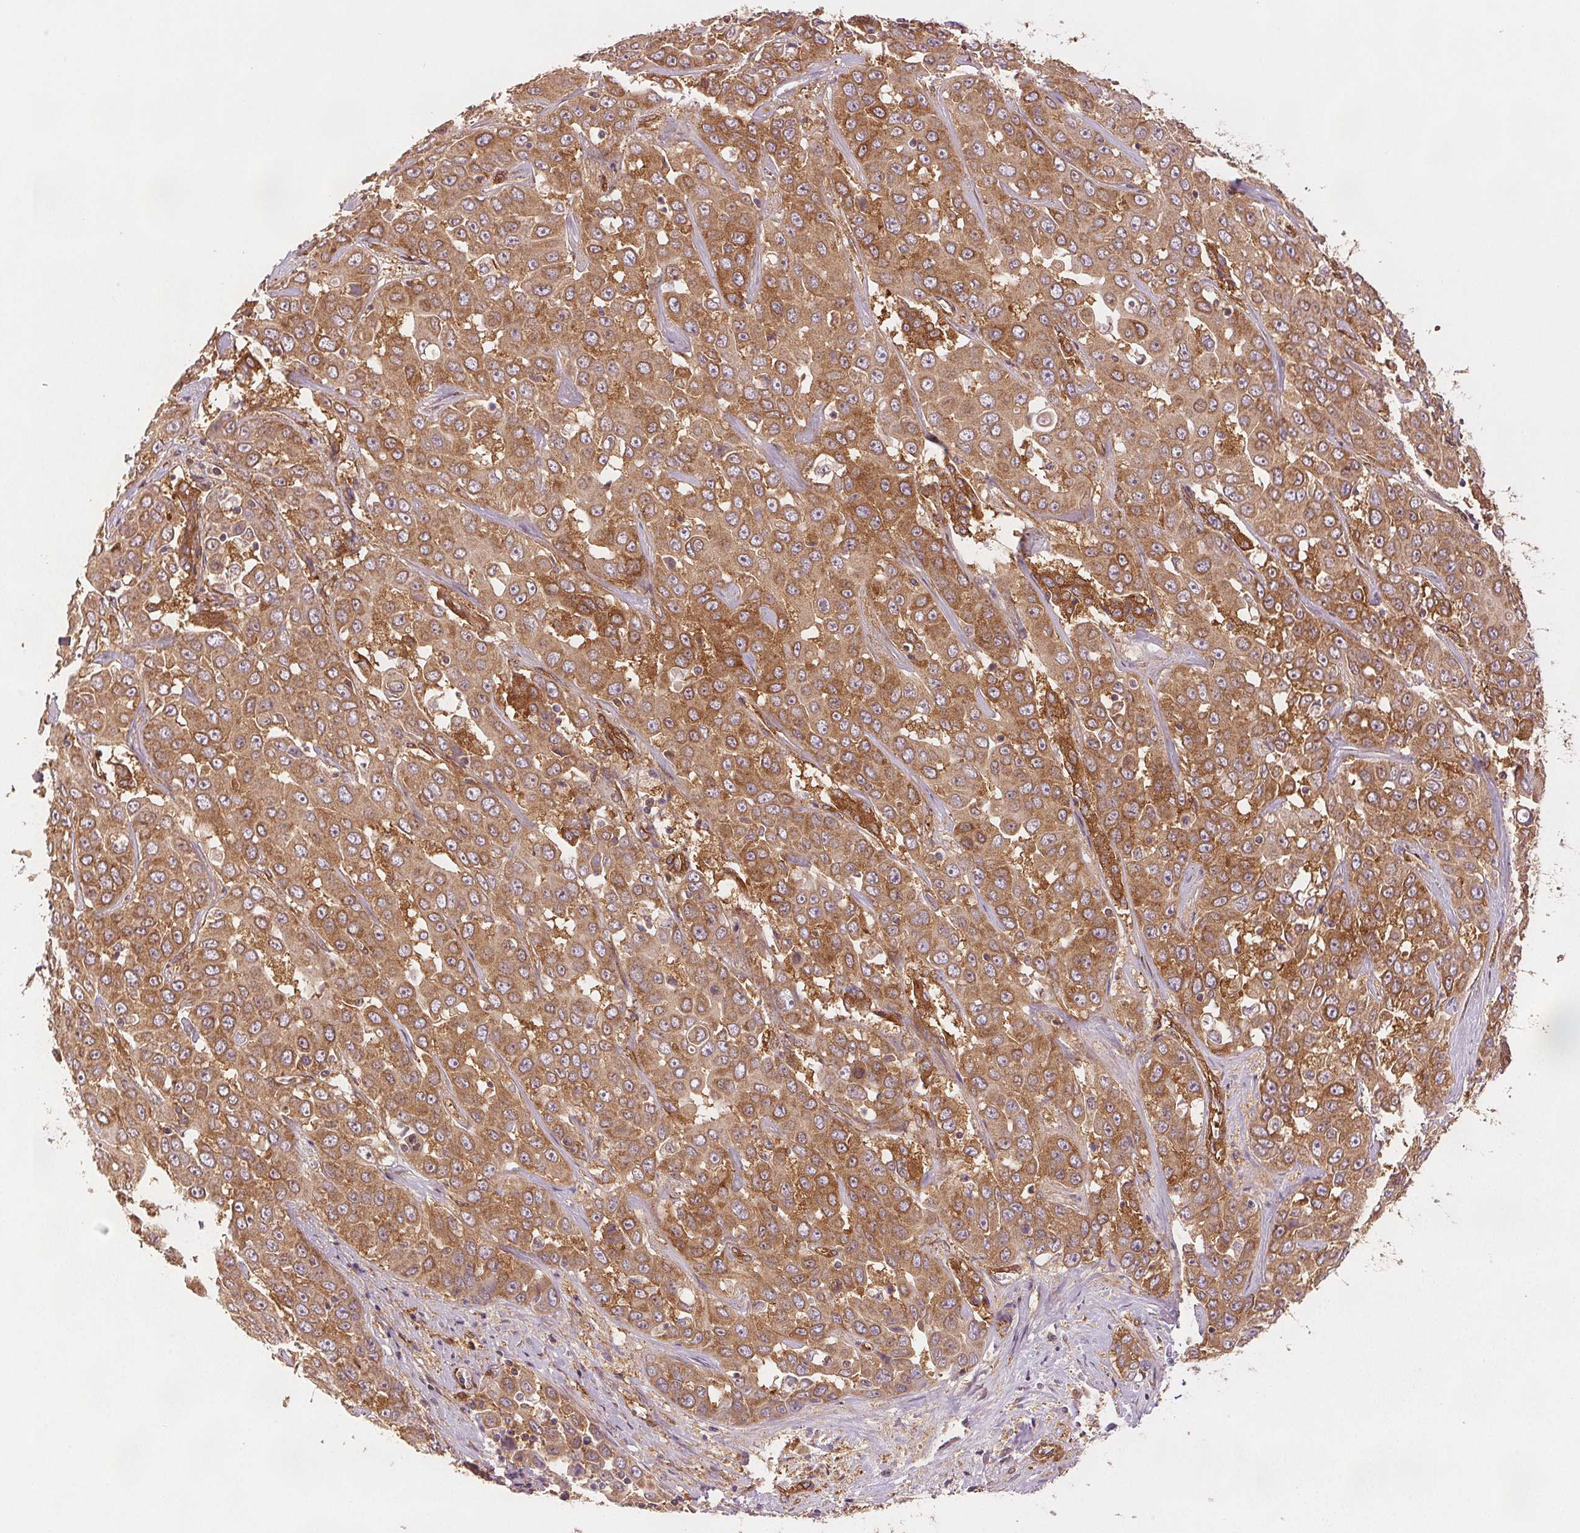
{"staining": {"intensity": "moderate", "quantity": ">75%", "location": "cytoplasmic/membranous"}, "tissue": "liver cancer", "cell_type": "Tumor cells", "image_type": "cancer", "snomed": [{"axis": "morphology", "description": "Cholangiocarcinoma"}, {"axis": "topography", "description": "Liver"}], "caption": "Immunohistochemical staining of human cholangiocarcinoma (liver) exhibits medium levels of moderate cytoplasmic/membranous protein staining in approximately >75% of tumor cells.", "gene": "DIAPH2", "patient": {"sex": "female", "age": 52}}